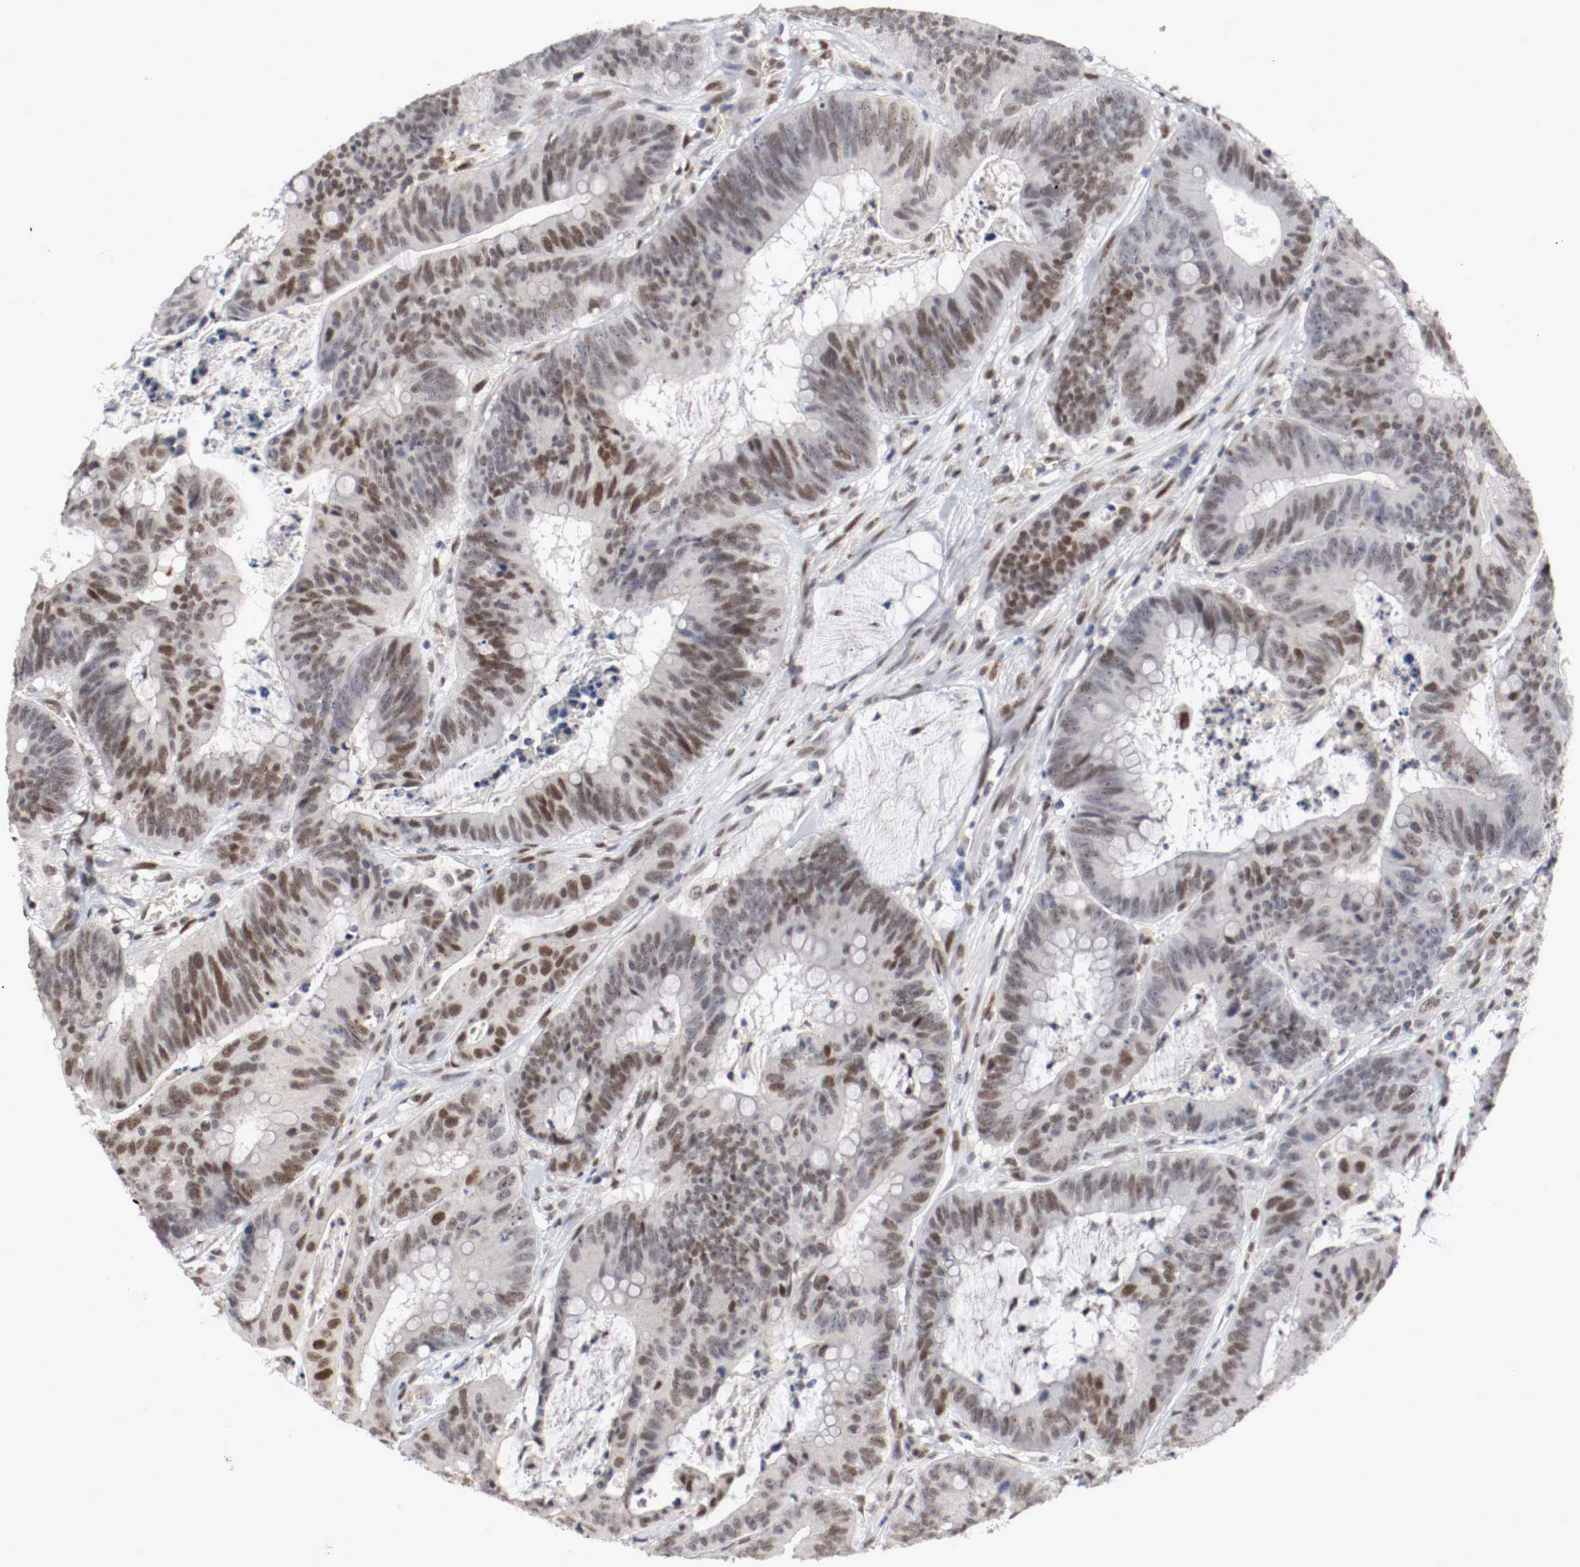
{"staining": {"intensity": "moderate", "quantity": ">75%", "location": "nuclear"}, "tissue": "colorectal cancer", "cell_type": "Tumor cells", "image_type": "cancer", "snomed": [{"axis": "morphology", "description": "Adenocarcinoma, NOS"}, {"axis": "topography", "description": "Colon"}], "caption": "Adenocarcinoma (colorectal) stained with DAB (3,3'-diaminobenzidine) IHC displays medium levels of moderate nuclear staining in approximately >75% of tumor cells.", "gene": "JUND", "patient": {"sex": "male", "age": 45}}